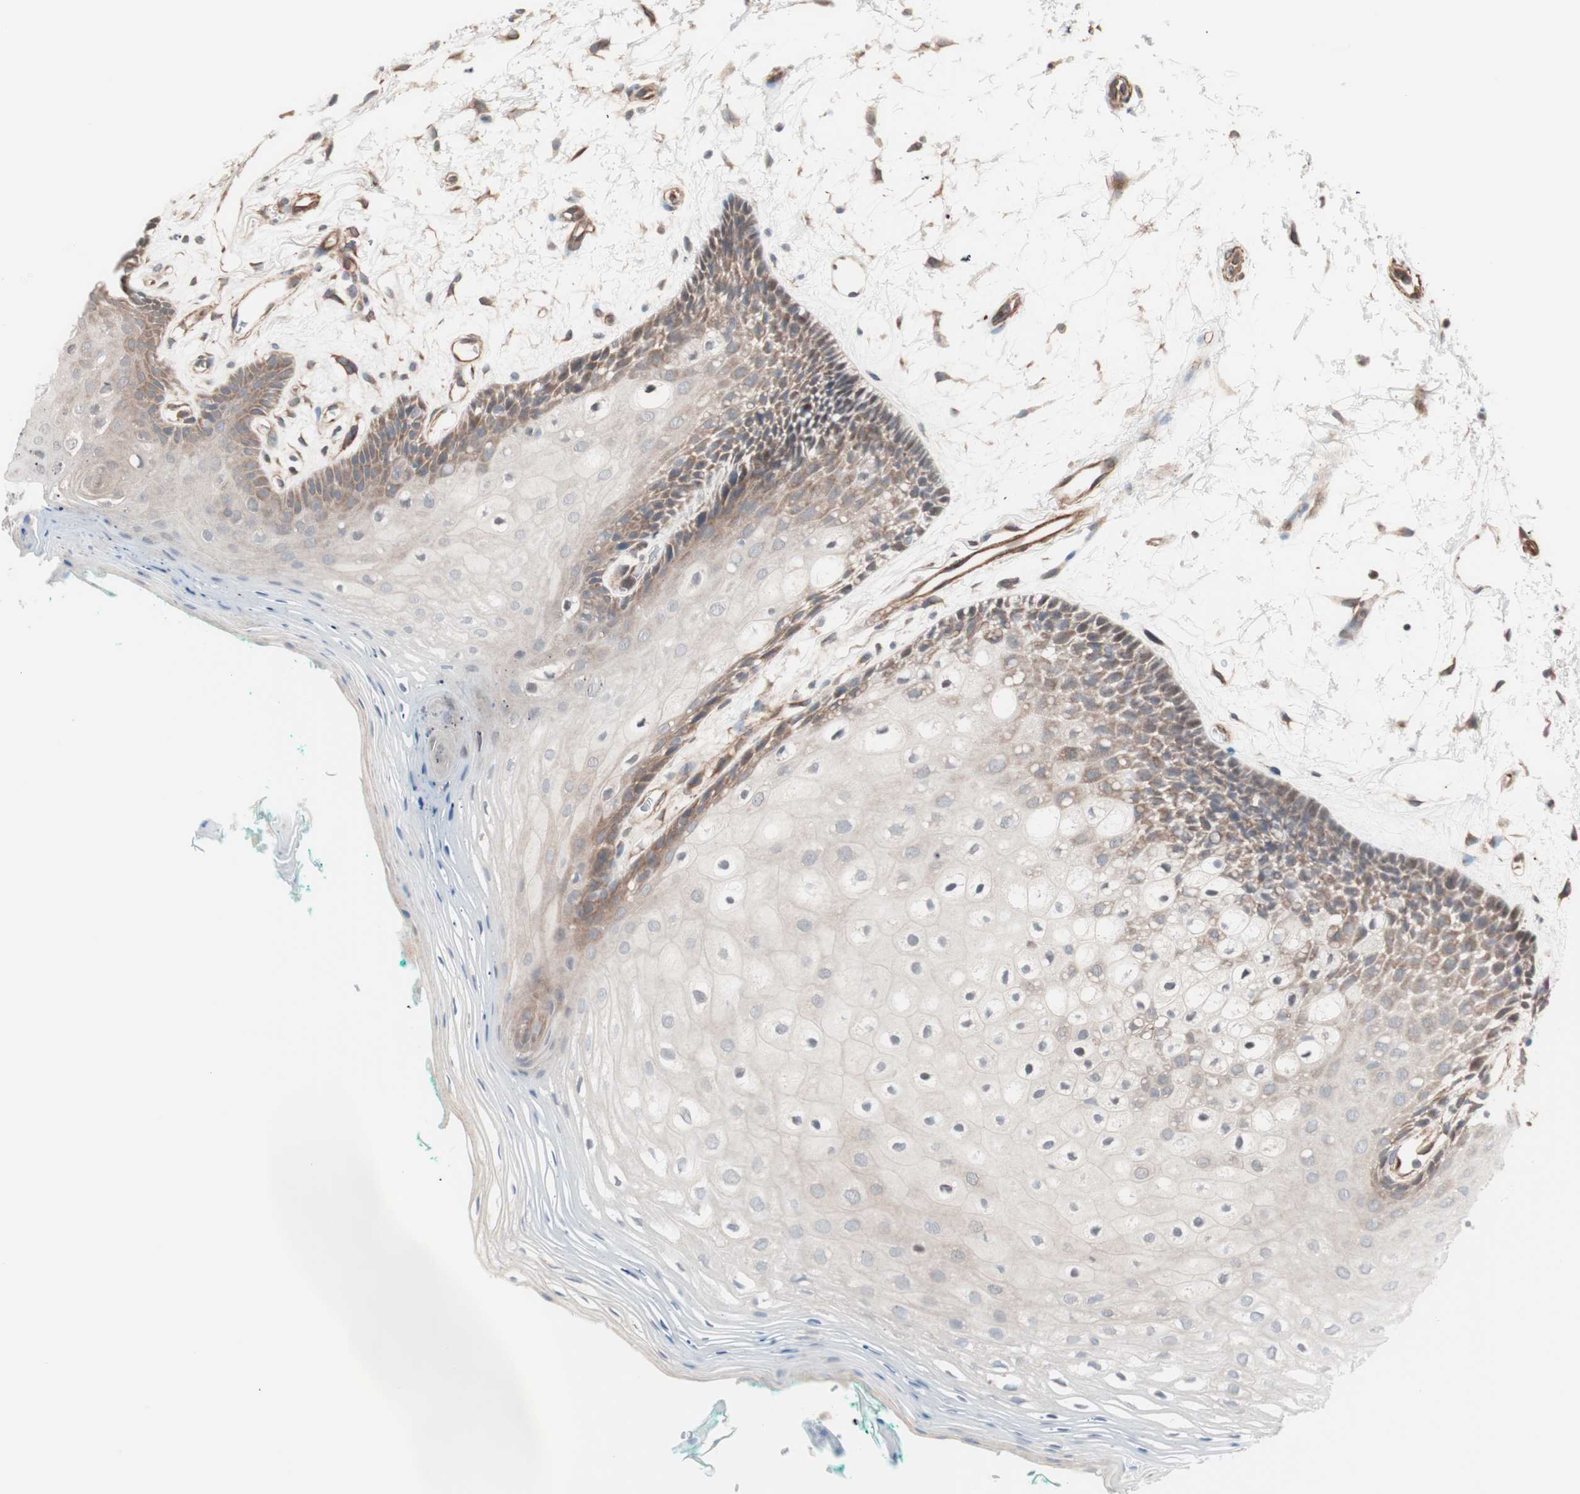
{"staining": {"intensity": "moderate", "quantity": "25%-75%", "location": "cytoplasmic/membranous"}, "tissue": "oral mucosa", "cell_type": "Squamous epithelial cells", "image_type": "normal", "snomed": [{"axis": "morphology", "description": "Normal tissue, NOS"}, {"axis": "topography", "description": "Skeletal muscle"}, {"axis": "topography", "description": "Oral tissue"}, {"axis": "topography", "description": "Peripheral nerve tissue"}], "caption": "Immunohistochemical staining of benign oral mucosa exhibits medium levels of moderate cytoplasmic/membranous positivity in approximately 25%-75% of squamous epithelial cells. (Stains: DAB (3,3'-diaminobenzidine) in brown, nuclei in blue, Microscopy: brightfield microscopy at high magnification).", "gene": "ALG5", "patient": {"sex": "female", "age": 84}}